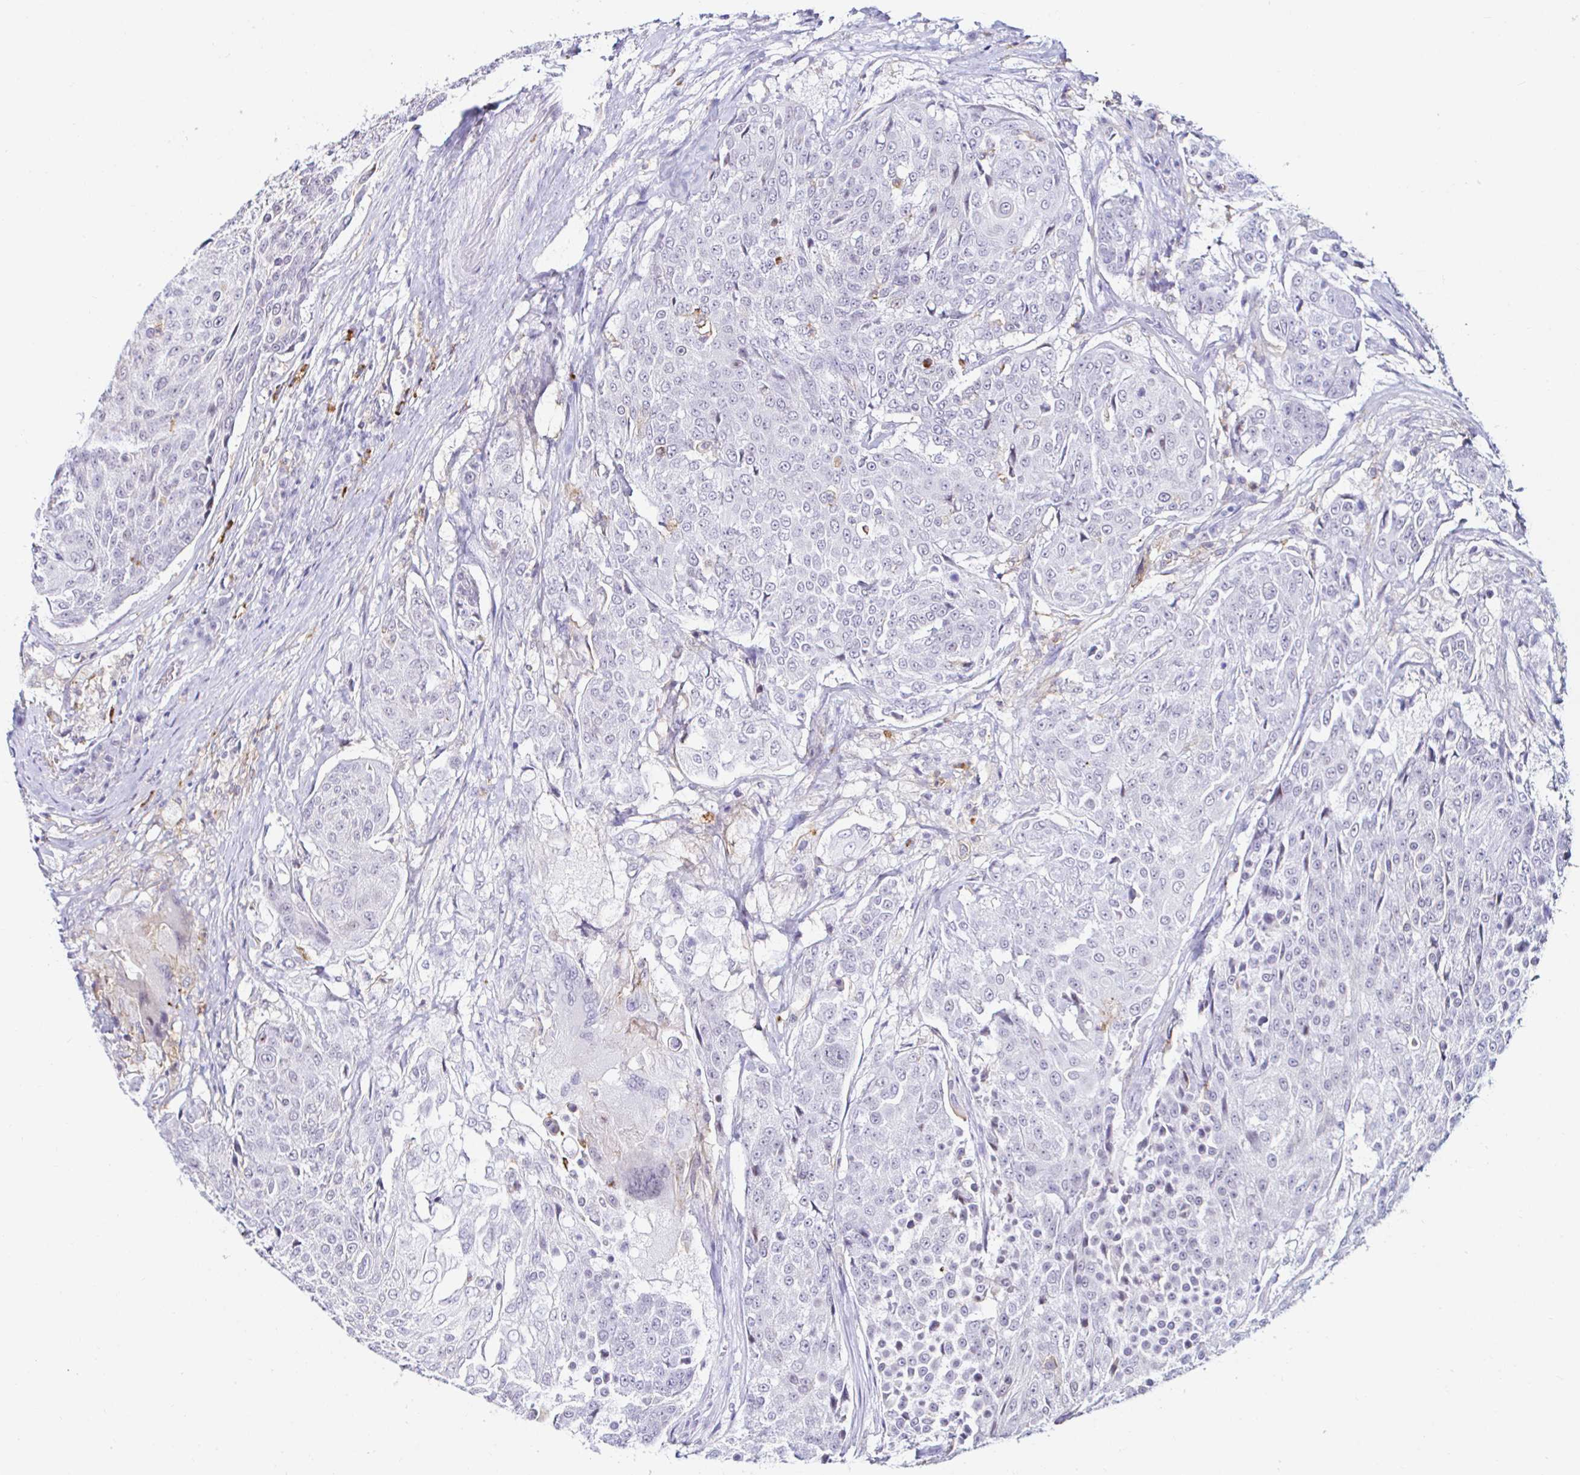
{"staining": {"intensity": "negative", "quantity": "none", "location": "none"}, "tissue": "urothelial cancer", "cell_type": "Tumor cells", "image_type": "cancer", "snomed": [{"axis": "morphology", "description": "Urothelial carcinoma, High grade"}, {"axis": "topography", "description": "Urinary bladder"}], "caption": "Tumor cells are negative for protein expression in human urothelial cancer.", "gene": "CYBB", "patient": {"sex": "female", "age": 63}}